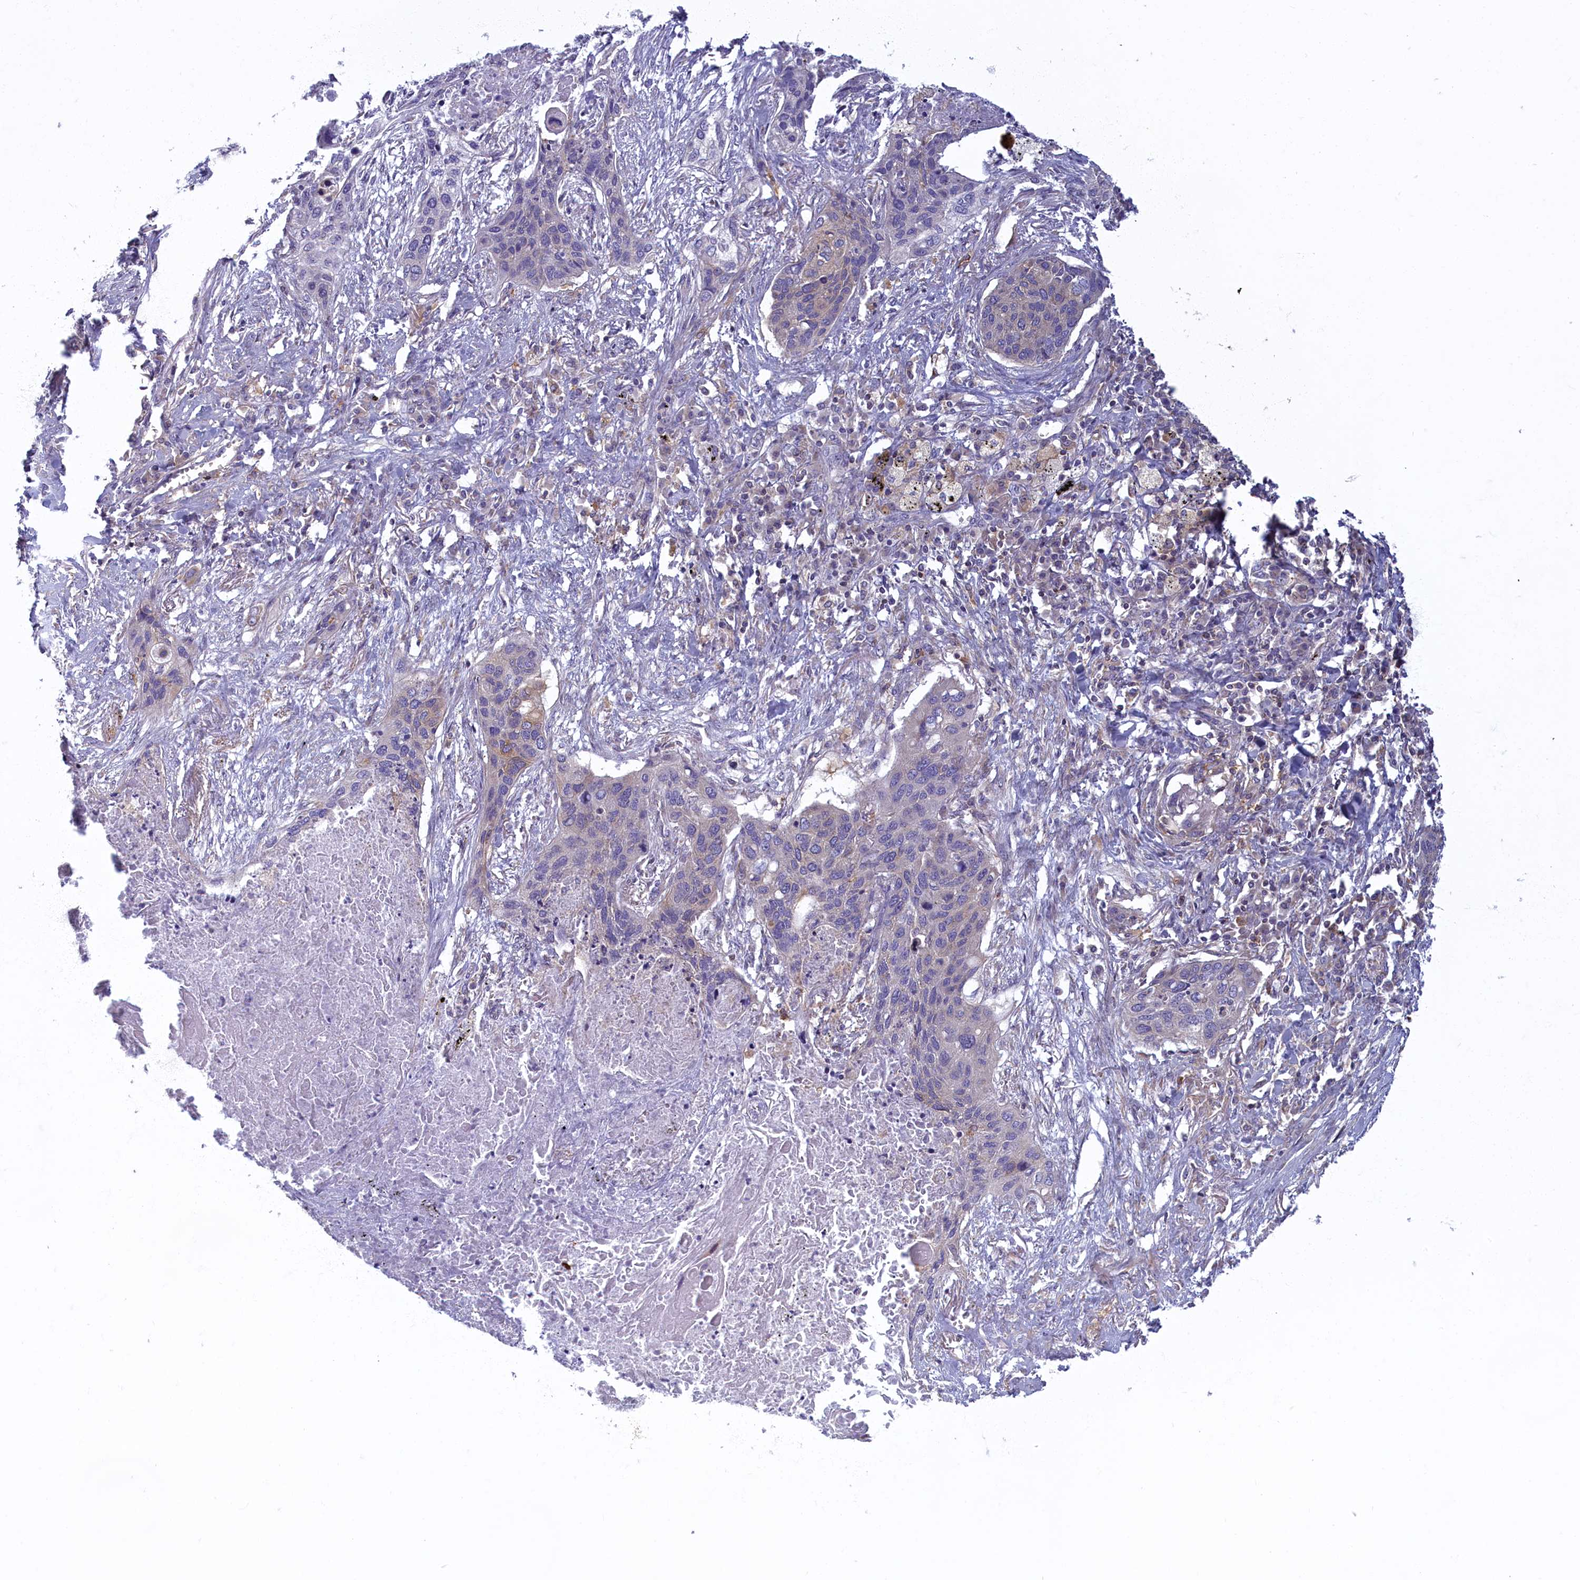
{"staining": {"intensity": "negative", "quantity": "none", "location": "none"}, "tissue": "lung cancer", "cell_type": "Tumor cells", "image_type": "cancer", "snomed": [{"axis": "morphology", "description": "Squamous cell carcinoma, NOS"}, {"axis": "topography", "description": "Lung"}], "caption": "DAB (3,3'-diaminobenzidine) immunohistochemical staining of human lung cancer (squamous cell carcinoma) shows no significant positivity in tumor cells.", "gene": "NOL10", "patient": {"sex": "female", "age": 63}}